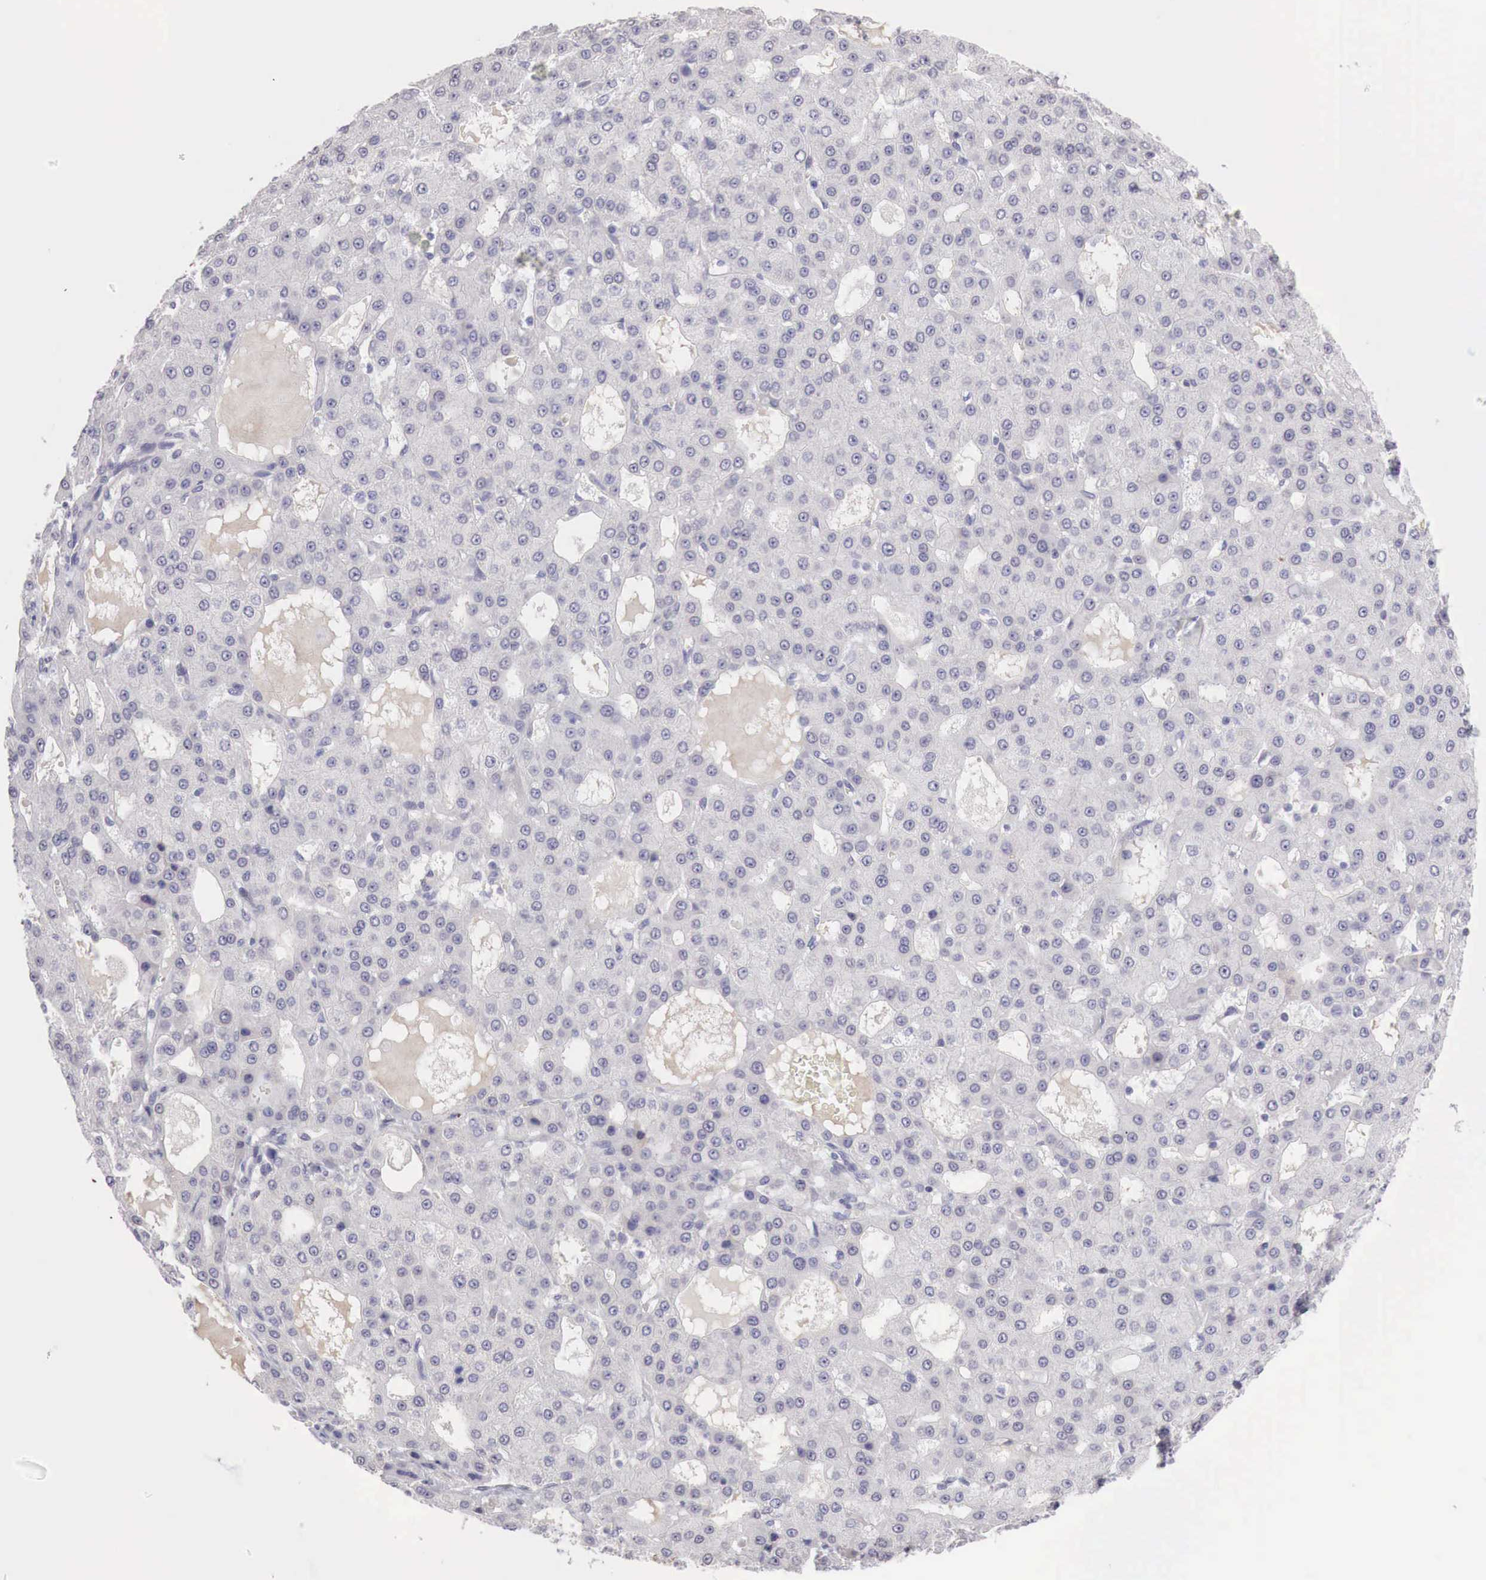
{"staining": {"intensity": "negative", "quantity": "none", "location": "none"}, "tissue": "liver cancer", "cell_type": "Tumor cells", "image_type": "cancer", "snomed": [{"axis": "morphology", "description": "Carcinoma, Hepatocellular, NOS"}, {"axis": "topography", "description": "Liver"}], "caption": "DAB immunohistochemical staining of hepatocellular carcinoma (liver) exhibits no significant positivity in tumor cells.", "gene": "XPNPEP2", "patient": {"sex": "male", "age": 47}}